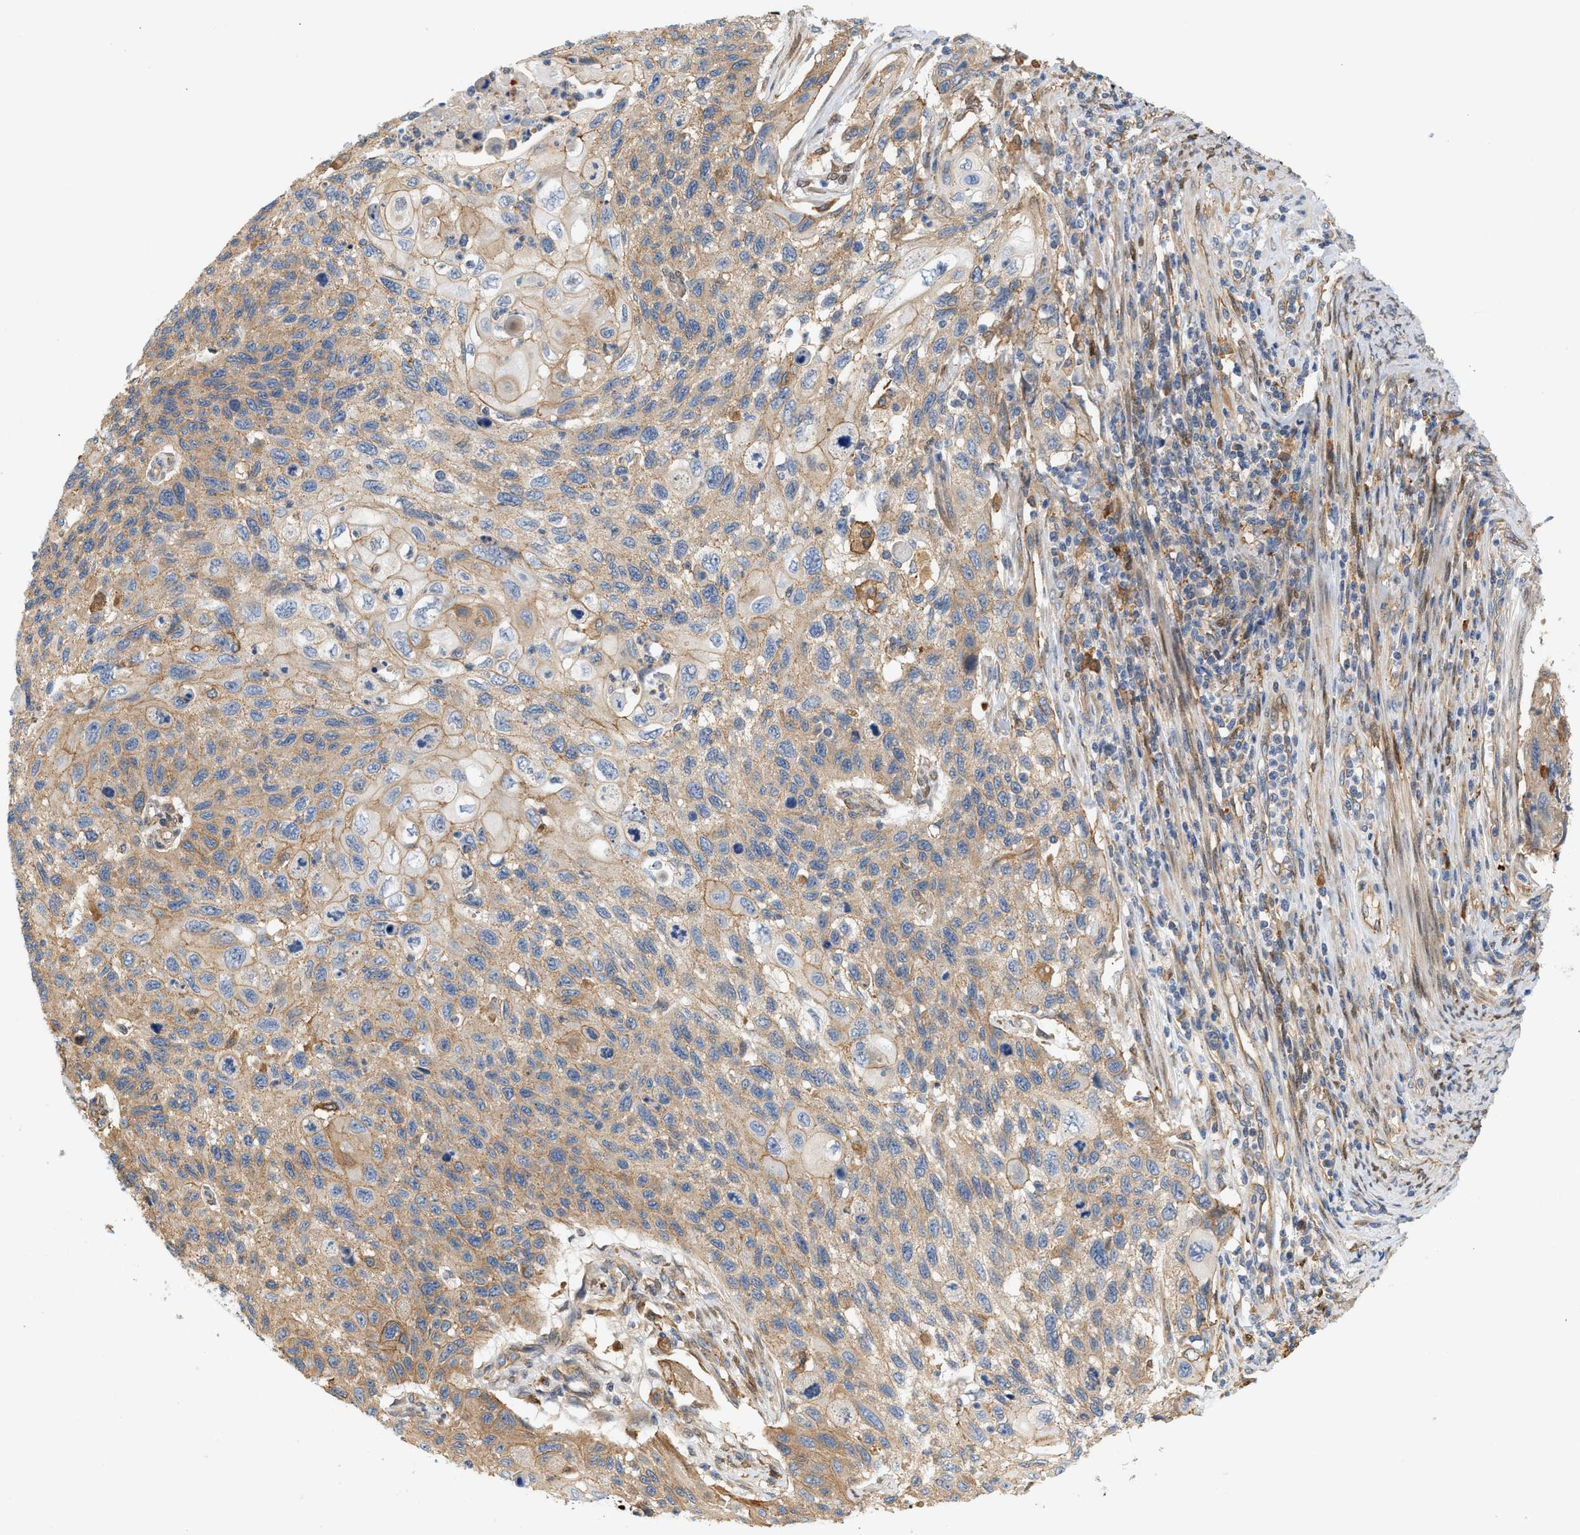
{"staining": {"intensity": "moderate", "quantity": ">75%", "location": "cytoplasmic/membranous"}, "tissue": "cervical cancer", "cell_type": "Tumor cells", "image_type": "cancer", "snomed": [{"axis": "morphology", "description": "Squamous cell carcinoma, NOS"}, {"axis": "topography", "description": "Cervix"}], "caption": "Protein expression analysis of cervical squamous cell carcinoma displays moderate cytoplasmic/membranous expression in about >75% of tumor cells.", "gene": "CTXN1", "patient": {"sex": "female", "age": 70}}